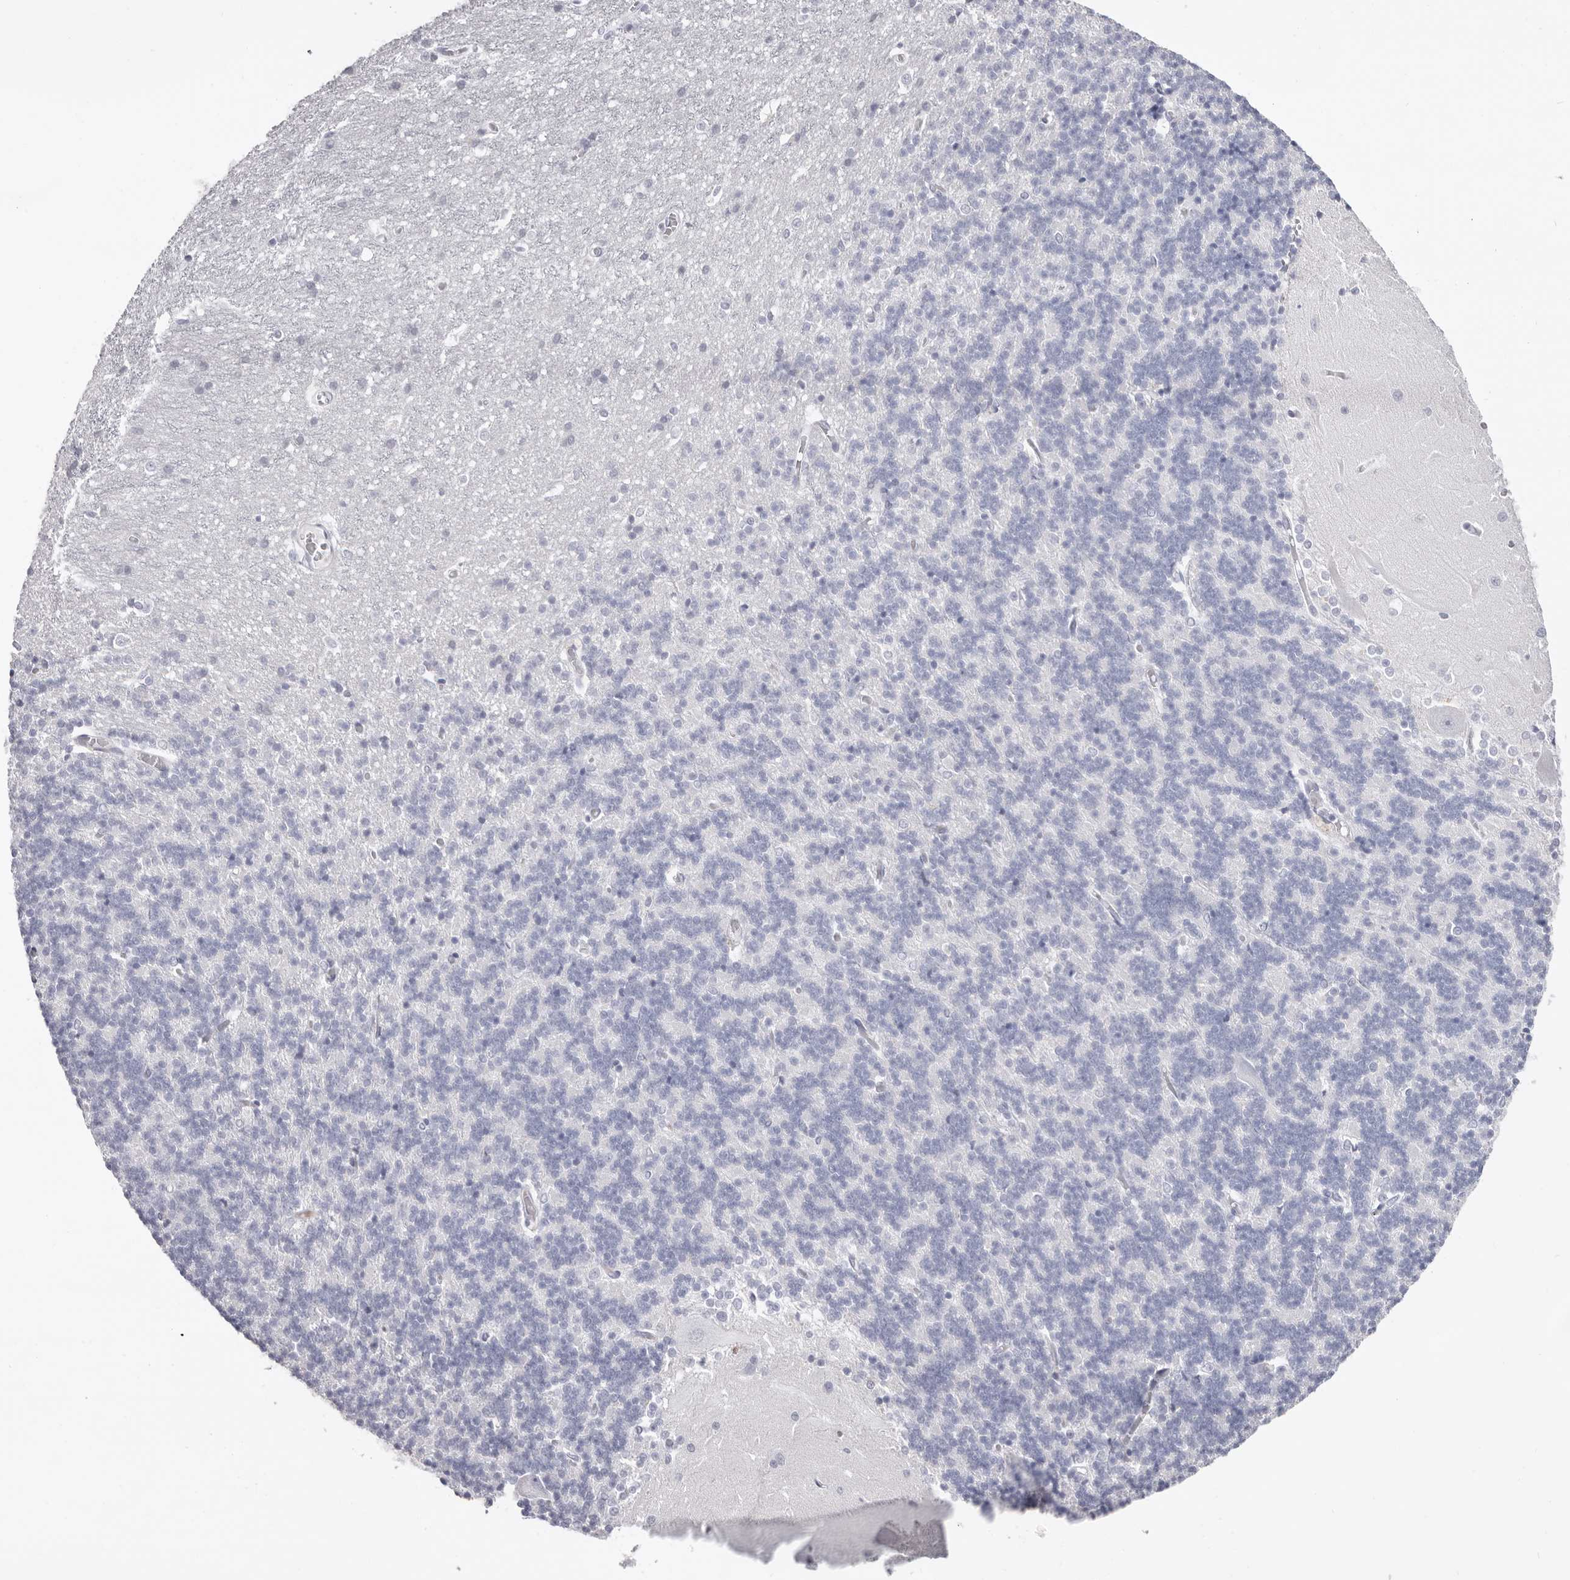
{"staining": {"intensity": "negative", "quantity": "none", "location": "none"}, "tissue": "cerebellum", "cell_type": "Cells in granular layer", "image_type": "normal", "snomed": [{"axis": "morphology", "description": "Normal tissue, NOS"}, {"axis": "topography", "description": "Cerebellum"}], "caption": "Cells in granular layer are negative for protein expression in normal human cerebellum. (Brightfield microscopy of DAB immunohistochemistry at high magnification).", "gene": "LPO", "patient": {"sex": "male", "age": 37}}